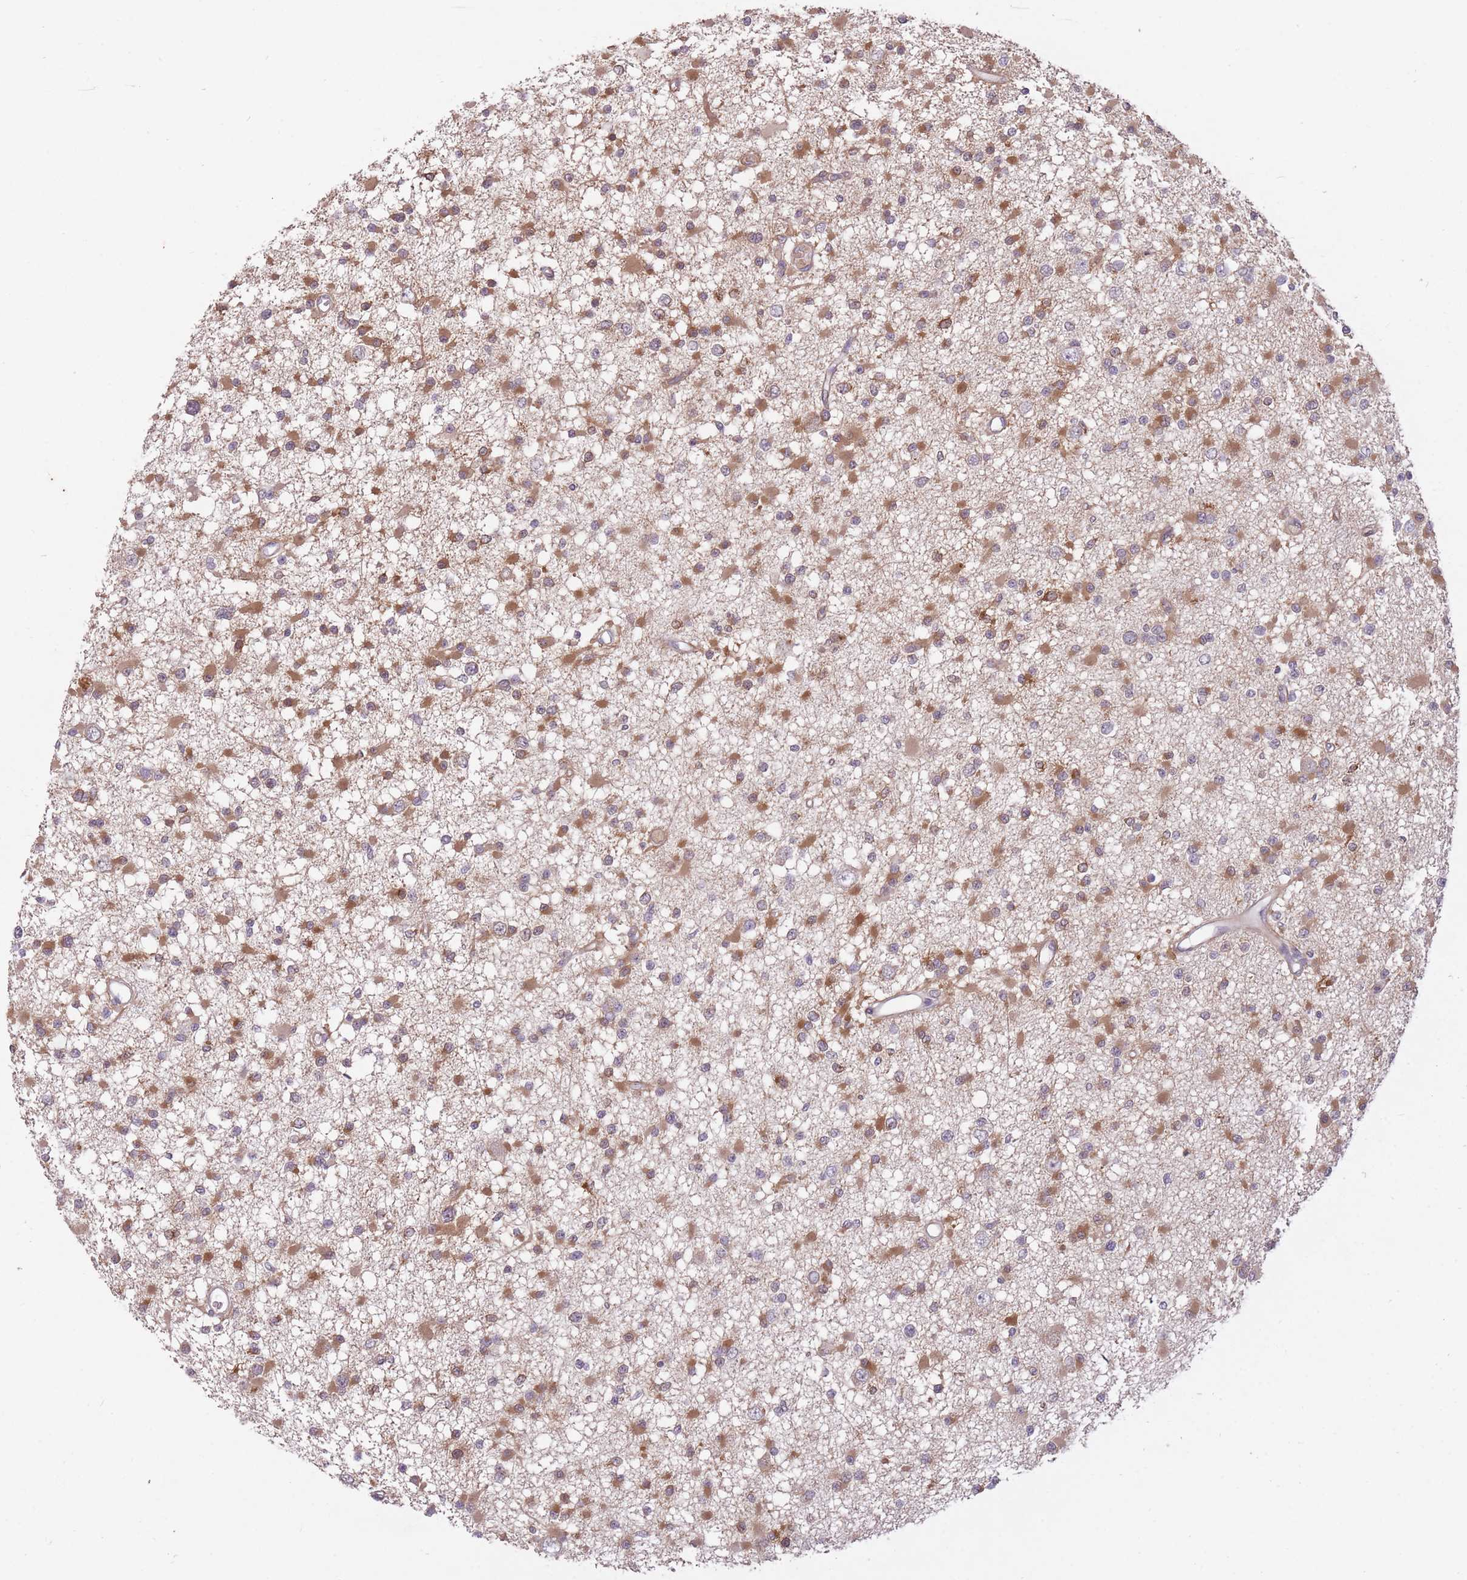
{"staining": {"intensity": "moderate", "quantity": ">75%", "location": "cytoplasmic/membranous"}, "tissue": "glioma", "cell_type": "Tumor cells", "image_type": "cancer", "snomed": [{"axis": "morphology", "description": "Glioma, malignant, Low grade"}, {"axis": "topography", "description": "Brain"}], "caption": "A medium amount of moderate cytoplasmic/membranous expression is present in approximately >75% of tumor cells in glioma tissue.", "gene": "LRATD2", "patient": {"sex": "female", "age": 22}}